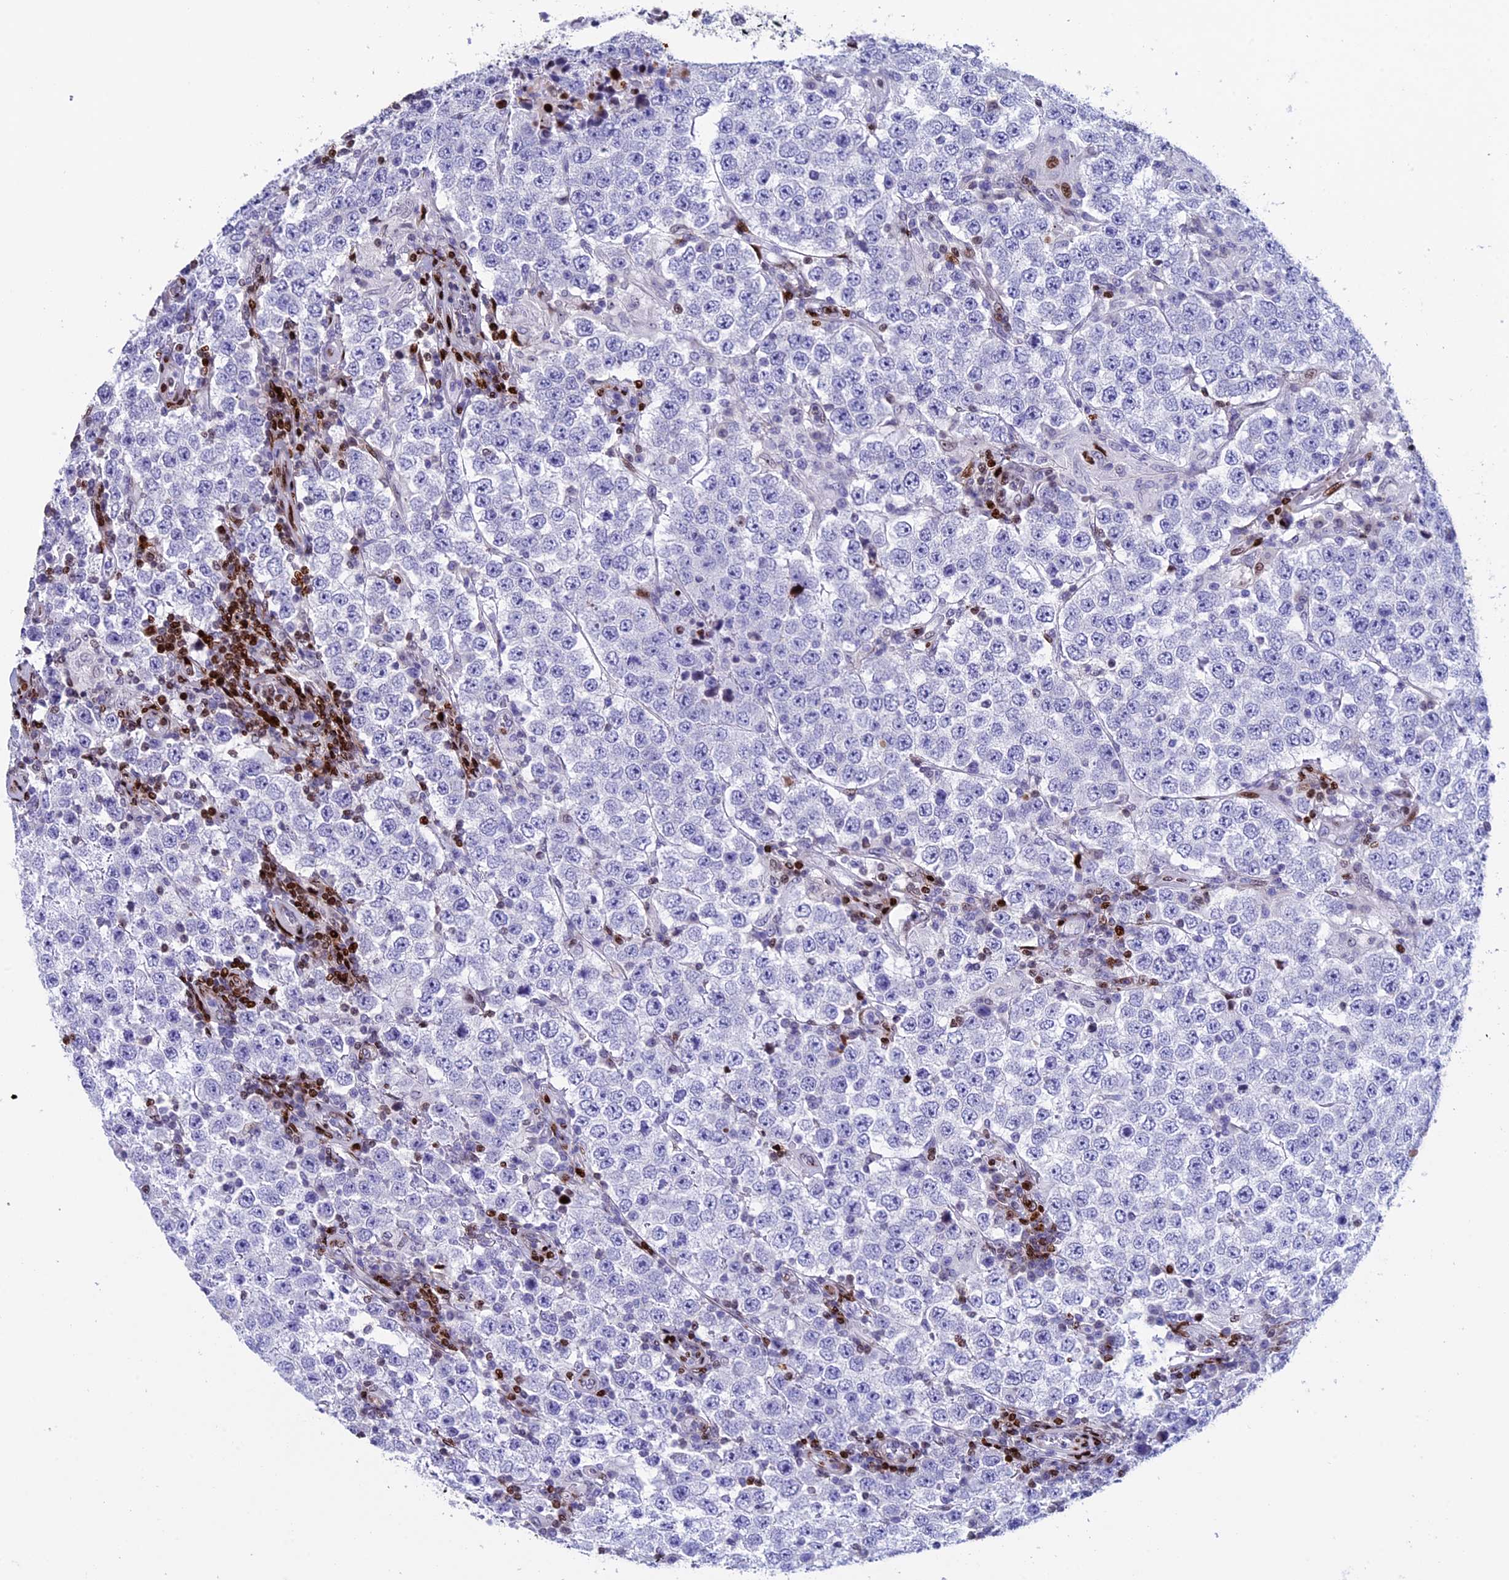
{"staining": {"intensity": "negative", "quantity": "none", "location": "none"}, "tissue": "testis cancer", "cell_type": "Tumor cells", "image_type": "cancer", "snomed": [{"axis": "morphology", "description": "Normal tissue, NOS"}, {"axis": "morphology", "description": "Urothelial carcinoma, High grade"}, {"axis": "morphology", "description": "Seminoma, NOS"}, {"axis": "morphology", "description": "Carcinoma, Embryonal, NOS"}, {"axis": "topography", "description": "Urinary bladder"}, {"axis": "topography", "description": "Testis"}], "caption": "IHC micrograph of neoplastic tissue: urothelial carcinoma (high-grade) (testis) stained with DAB (3,3'-diaminobenzidine) shows no significant protein positivity in tumor cells.", "gene": "BTBD3", "patient": {"sex": "male", "age": 41}}